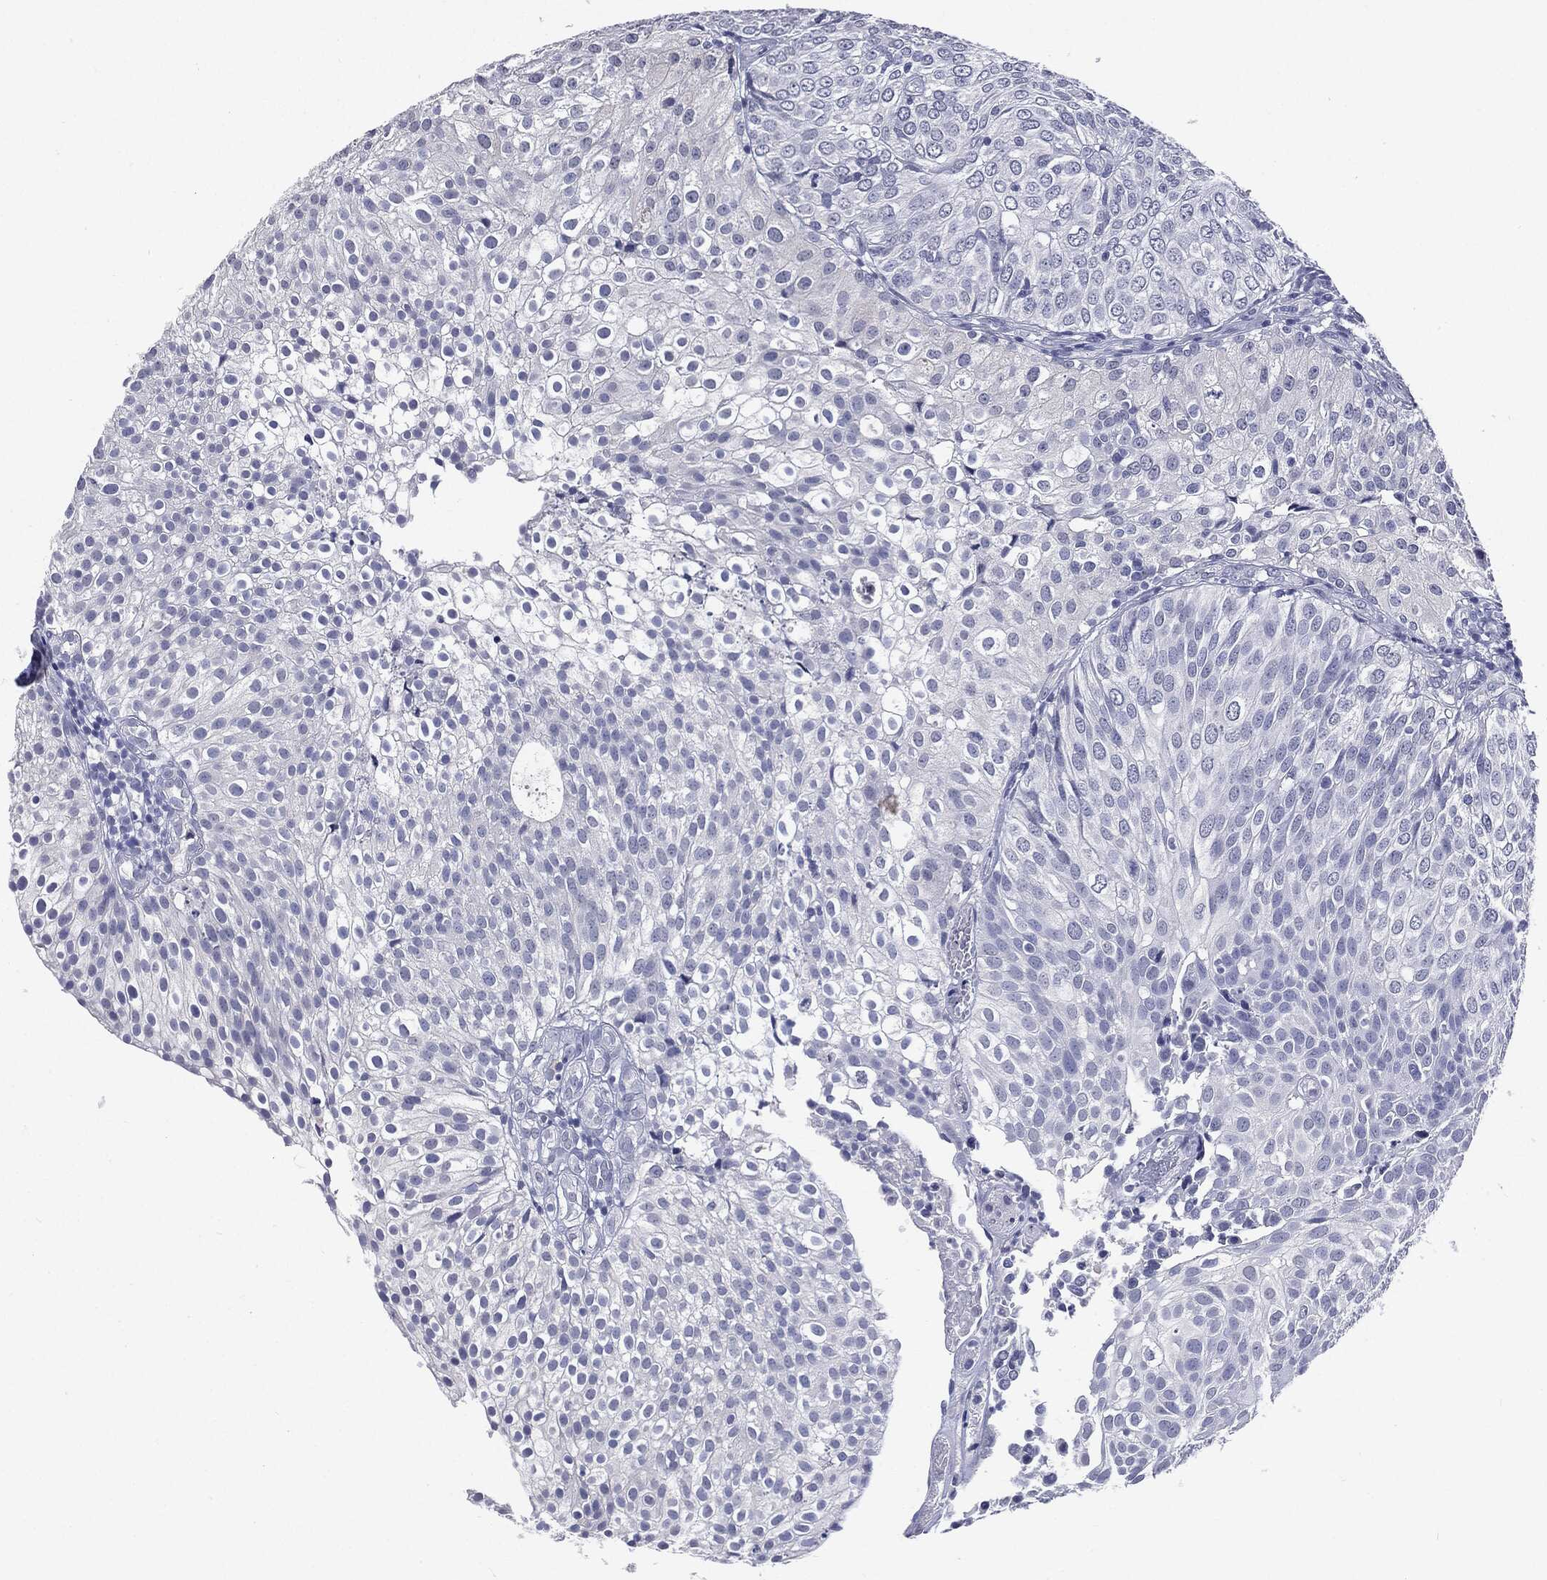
{"staining": {"intensity": "negative", "quantity": "none", "location": "none"}, "tissue": "urothelial cancer", "cell_type": "Tumor cells", "image_type": "cancer", "snomed": [{"axis": "morphology", "description": "Urothelial carcinoma, High grade"}, {"axis": "topography", "description": "Urinary bladder"}], "caption": "Image shows no significant protein staining in tumor cells of urothelial carcinoma (high-grade).", "gene": "TSHB", "patient": {"sex": "female", "age": 79}}